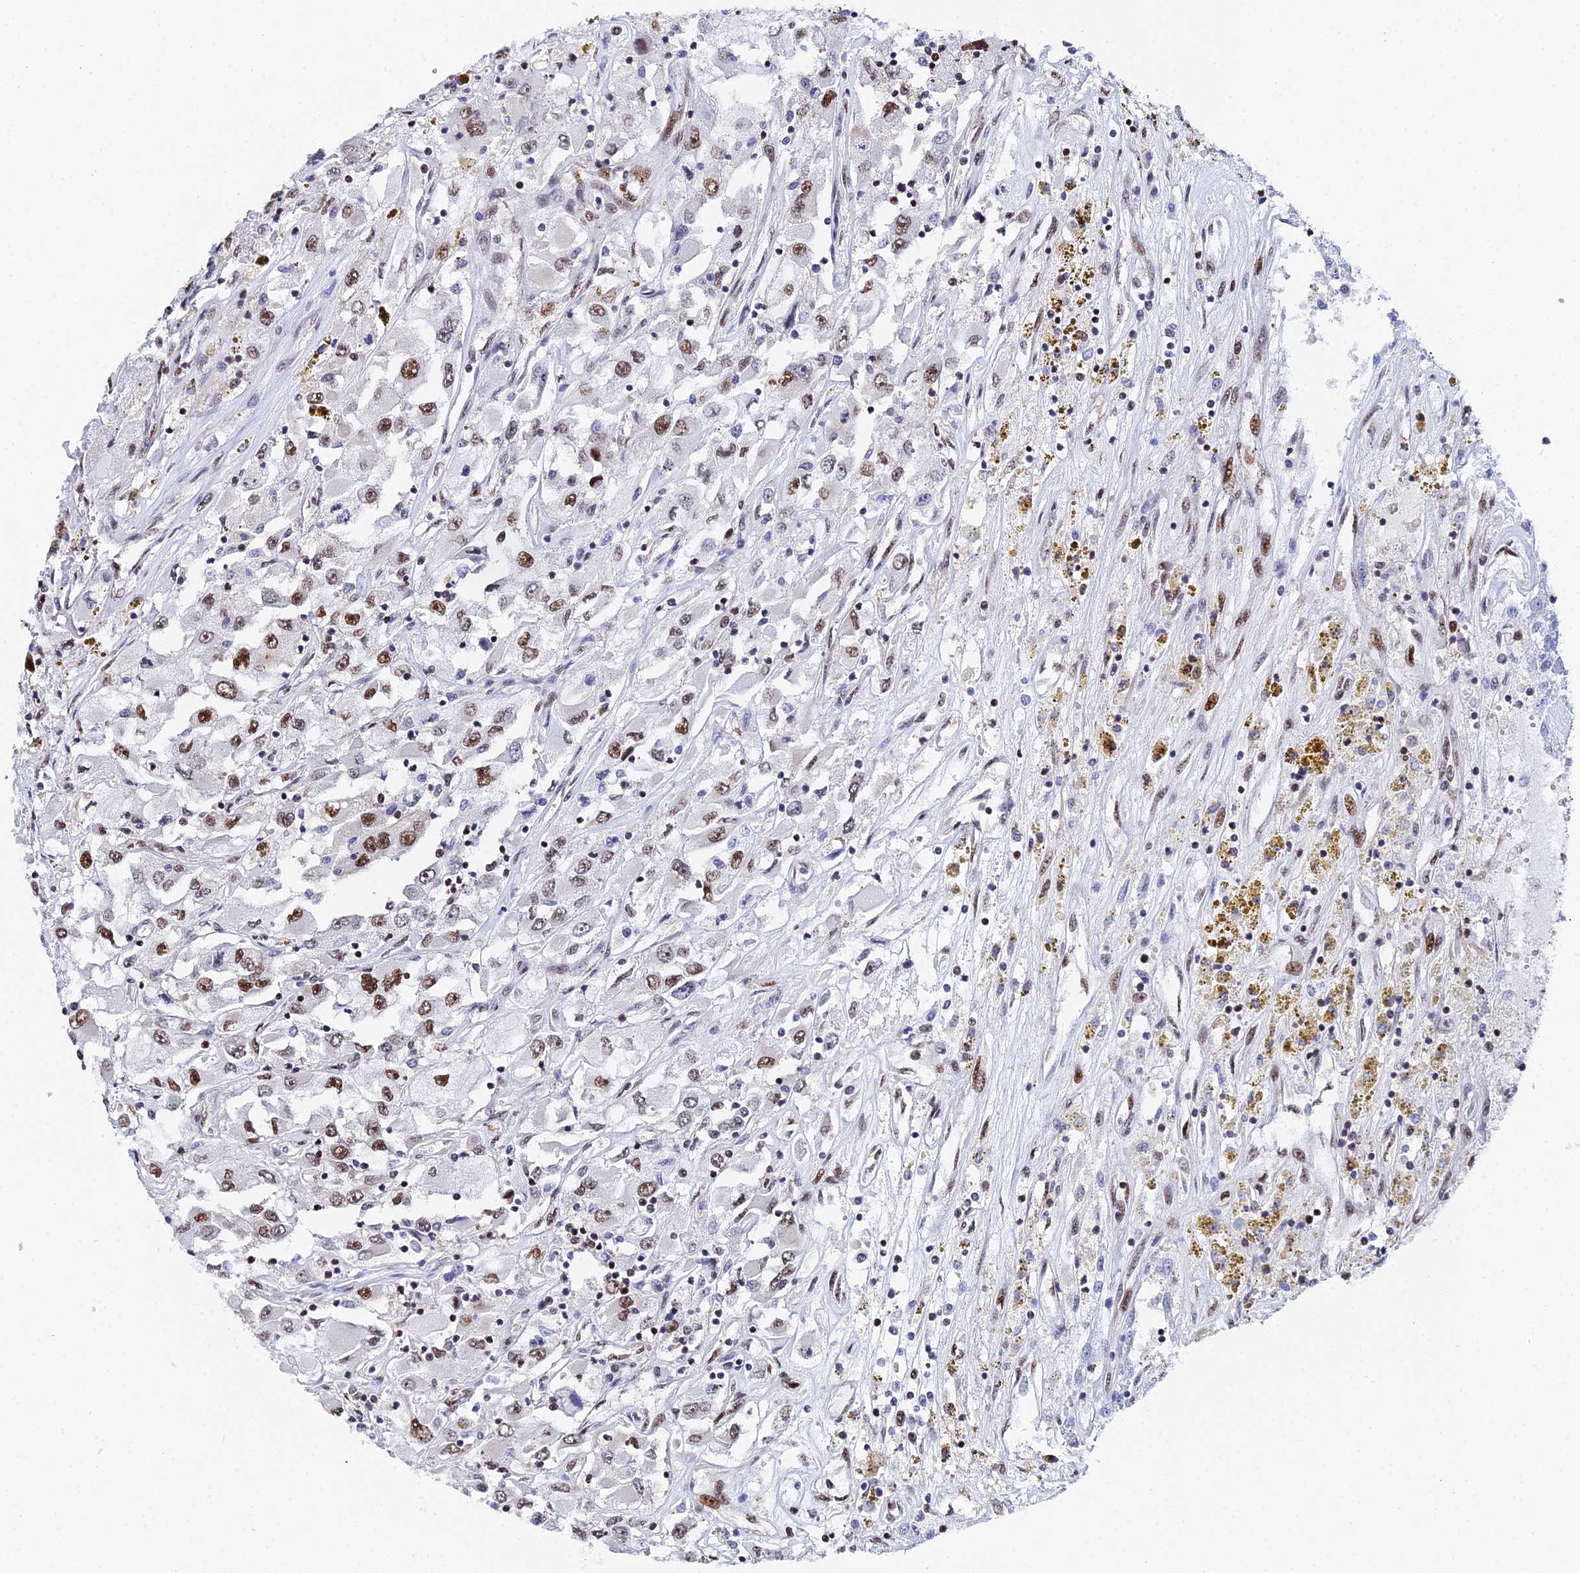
{"staining": {"intensity": "moderate", "quantity": ">75%", "location": "nuclear"}, "tissue": "renal cancer", "cell_type": "Tumor cells", "image_type": "cancer", "snomed": [{"axis": "morphology", "description": "Adenocarcinoma, NOS"}, {"axis": "topography", "description": "Kidney"}], "caption": "Immunohistochemical staining of renal adenocarcinoma displays medium levels of moderate nuclear staining in approximately >75% of tumor cells.", "gene": "TIFA", "patient": {"sex": "female", "age": 52}}